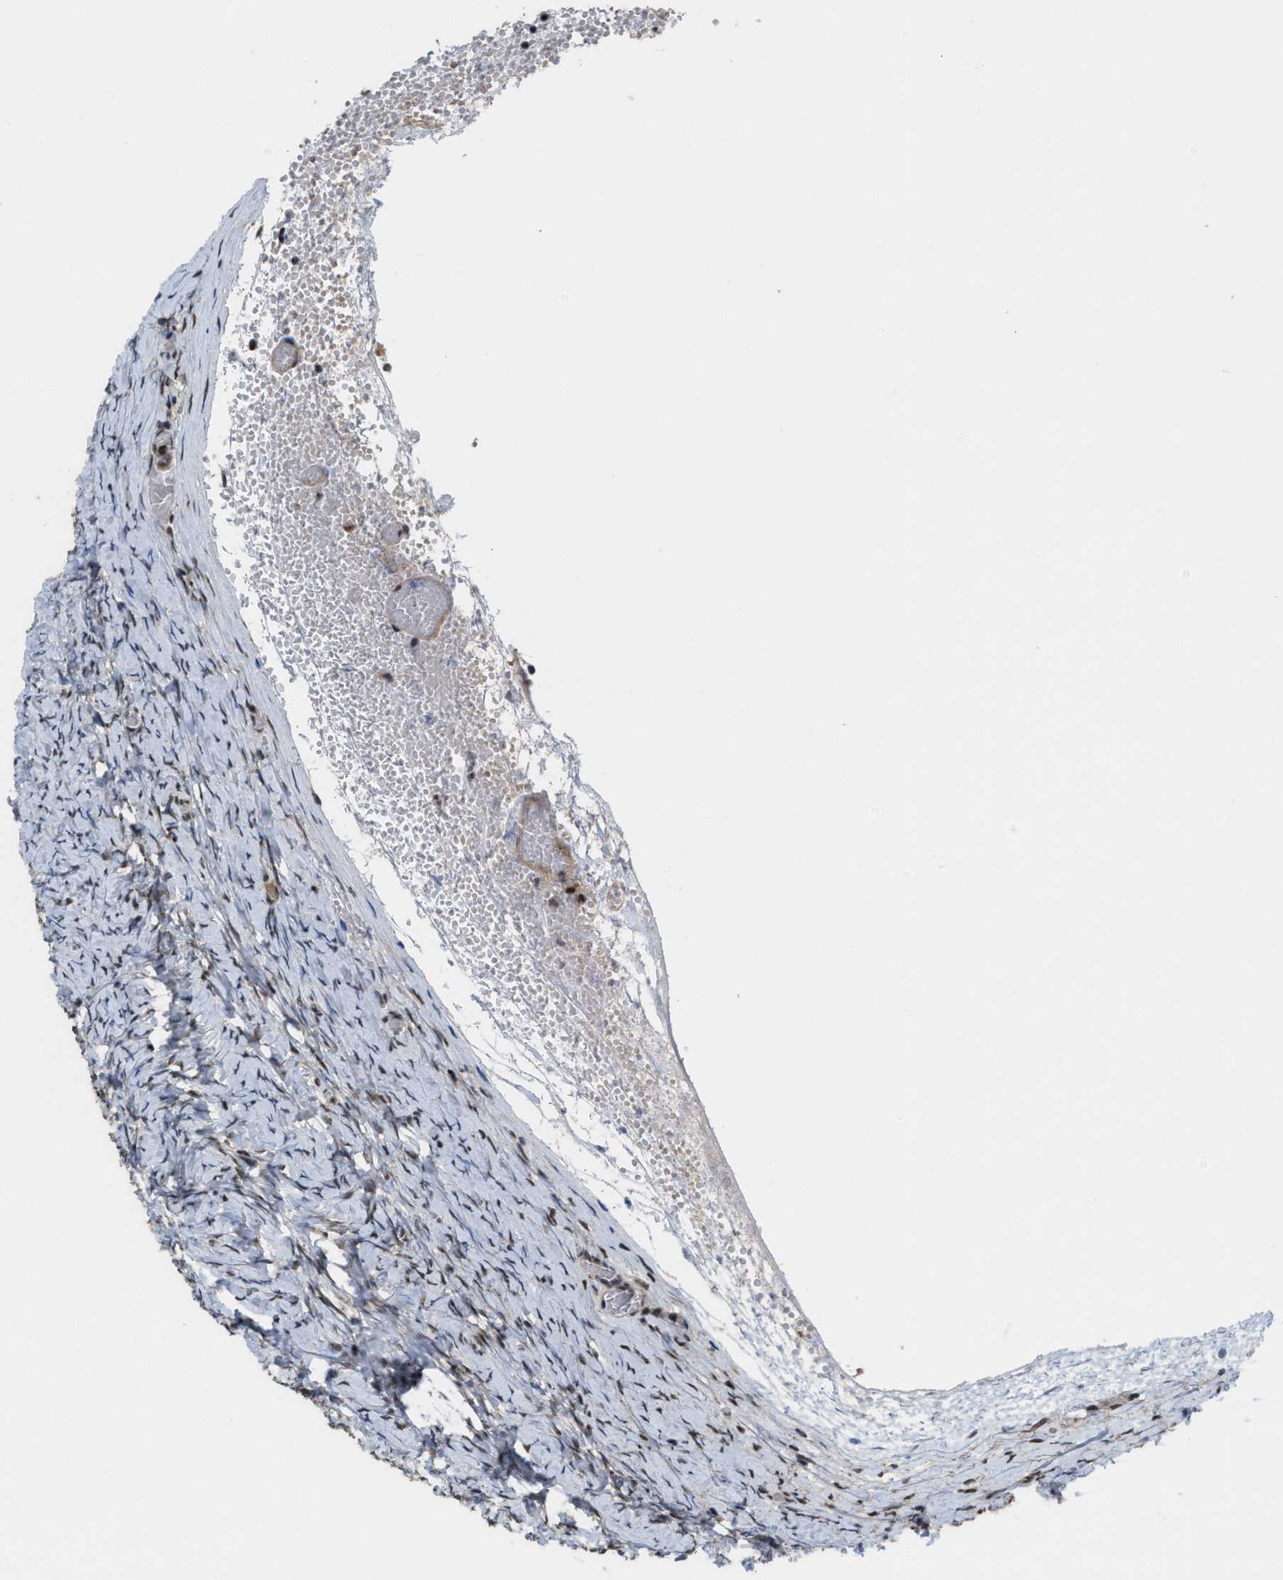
{"staining": {"intensity": "moderate", "quantity": "25%-75%", "location": "nuclear"}, "tissue": "ovary", "cell_type": "Ovarian stroma cells", "image_type": "normal", "snomed": [{"axis": "morphology", "description": "Normal tissue, NOS"}, {"axis": "topography", "description": "Ovary"}], "caption": "High-magnification brightfield microscopy of benign ovary stained with DAB (3,3'-diaminobenzidine) (brown) and counterstained with hematoxylin (blue). ovarian stroma cells exhibit moderate nuclear expression is appreciated in about25%-75% of cells. (Stains: DAB (3,3'-diaminobenzidine) in brown, nuclei in blue, Microscopy: brightfield microscopy at high magnification).", "gene": "PRPF4", "patient": {"sex": "female", "age": 27}}